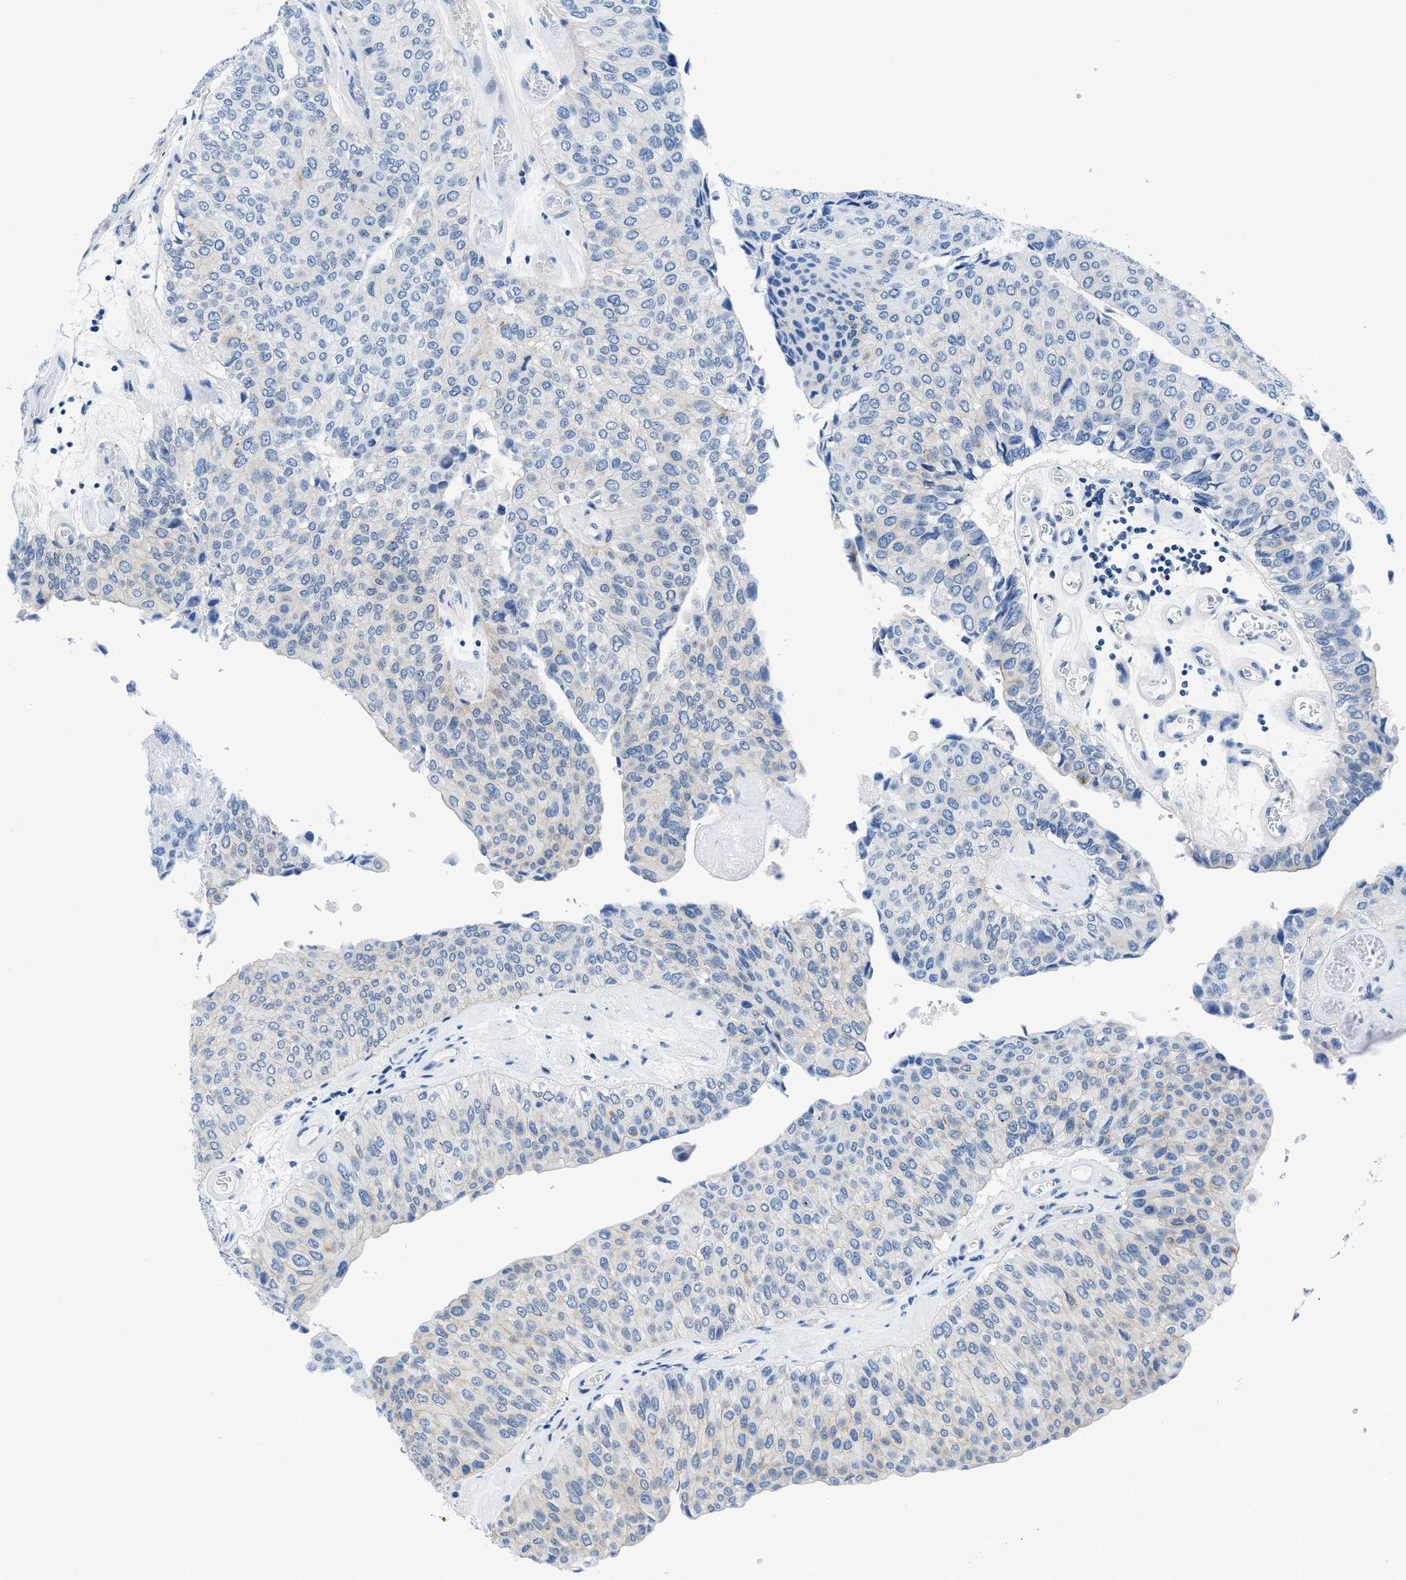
{"staining": {"intensity": "negative", "quantity": "none", "location": "none"}, "tissue": "urothelial cancer", "cell_type": "Tumor cells", "image_type": "cancer", "snomed": [{"axis": "morphology", "description": "Urothelial carcinoma, High grade"}, {"axis": "topography", "description": "Kidney"}, {"axis": "topography", "description": "Urinary bladder"}], "caption": "Tumor cells show no significant expression in urothelial carcinoma (high-grade).", "gene": "FDCSP", "patient": {"sex": "male", "age": 77}}